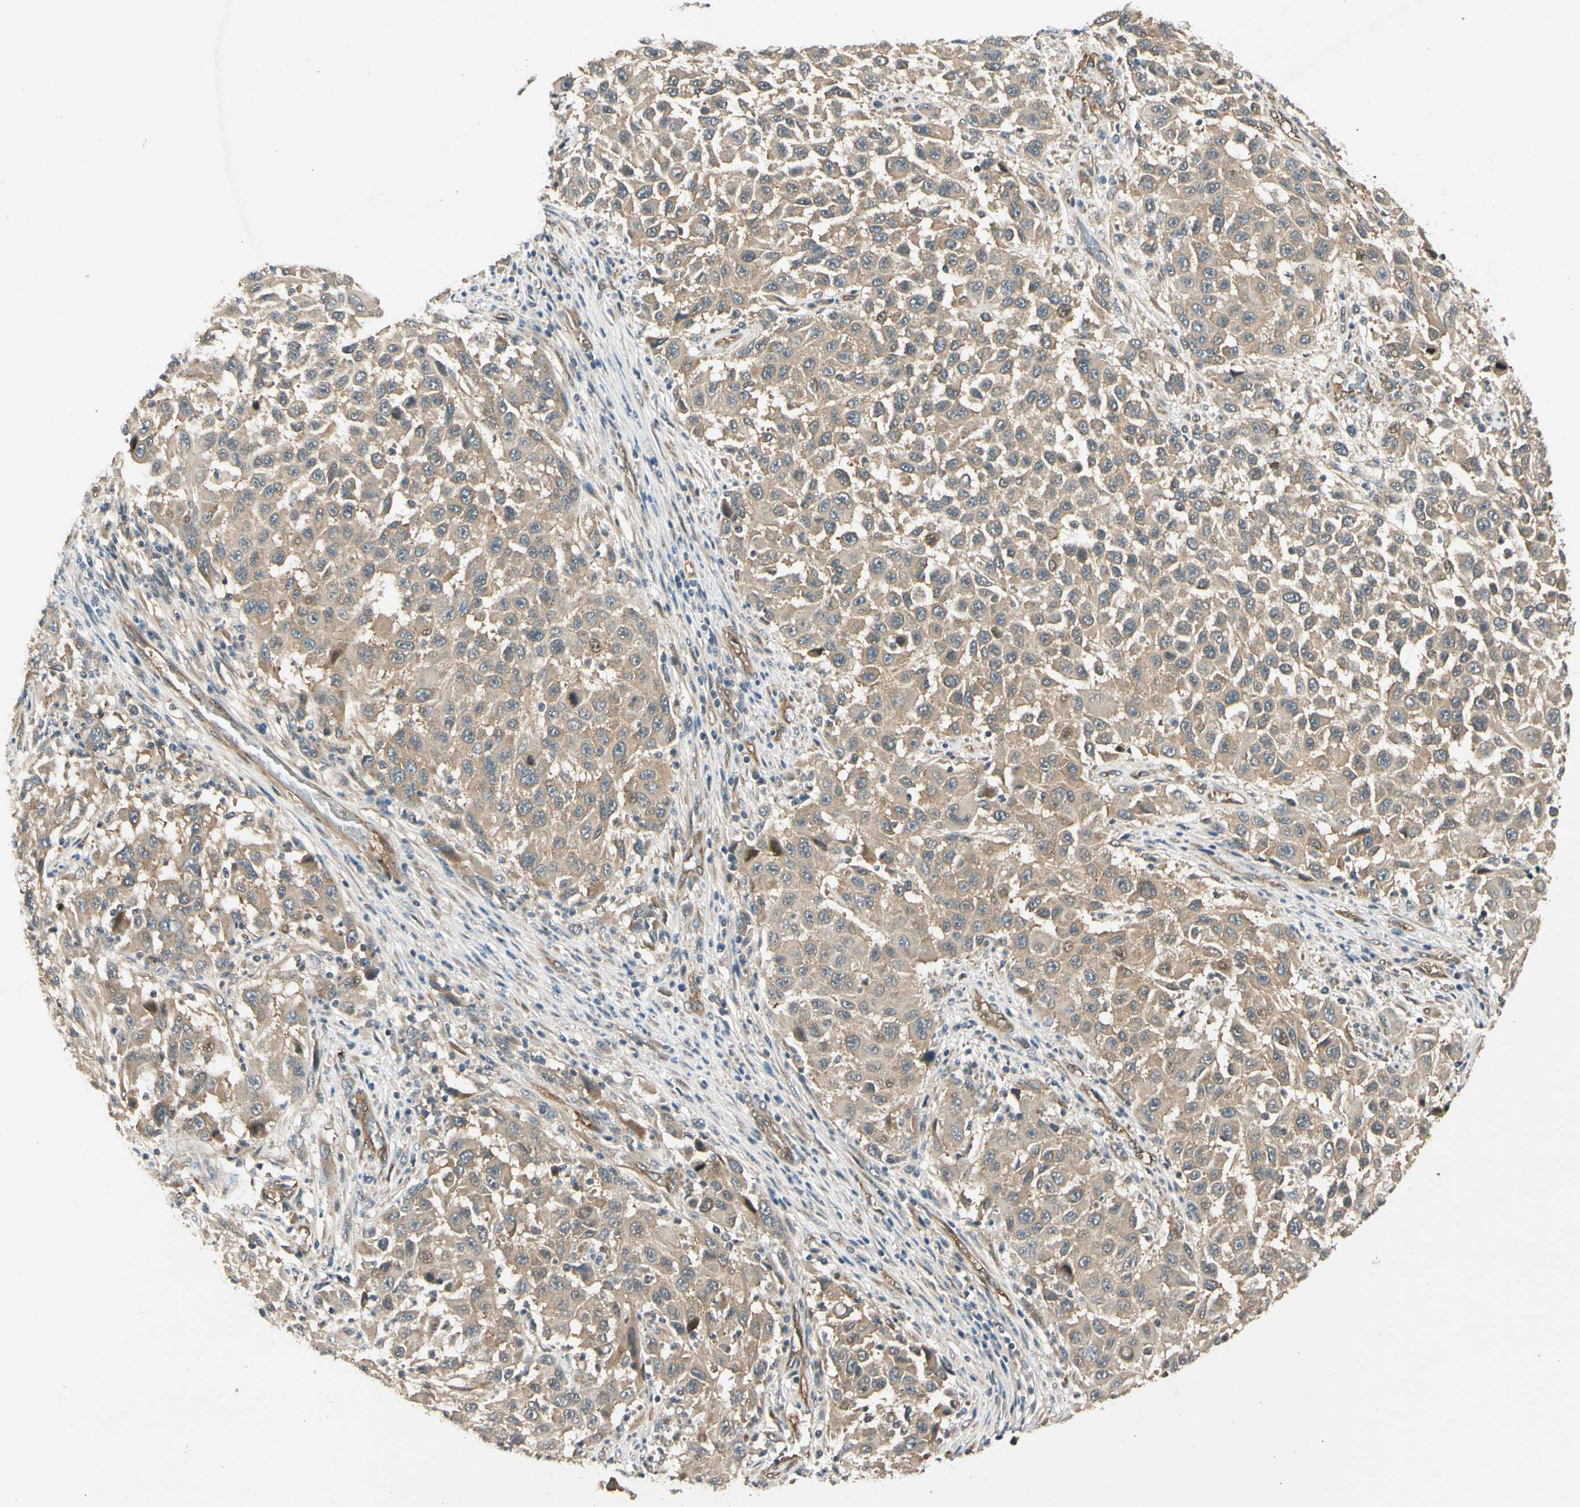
{"staining": {"intensity": "moderate", "quantity": ">75%", "location": "cytoplasmic/membranous"}, "tissue": "melanoma", "cell_type": "Tumor cells", "image_type": "cancer", "snomed": [{"axis": "morphology", "description": "Malignant melanoma, Metastatic site"}, {"axis": "topography", "description": "Lymph node"}], "caption": "A micrograph showing moderate cytoplasmic/membranous positivity in approximately >75% of tumor cells in melanoma, as visualized by brown immunohistochemical staining.", "gene": "ROCK2", "patient": {"sex": "male", "age": 61}}